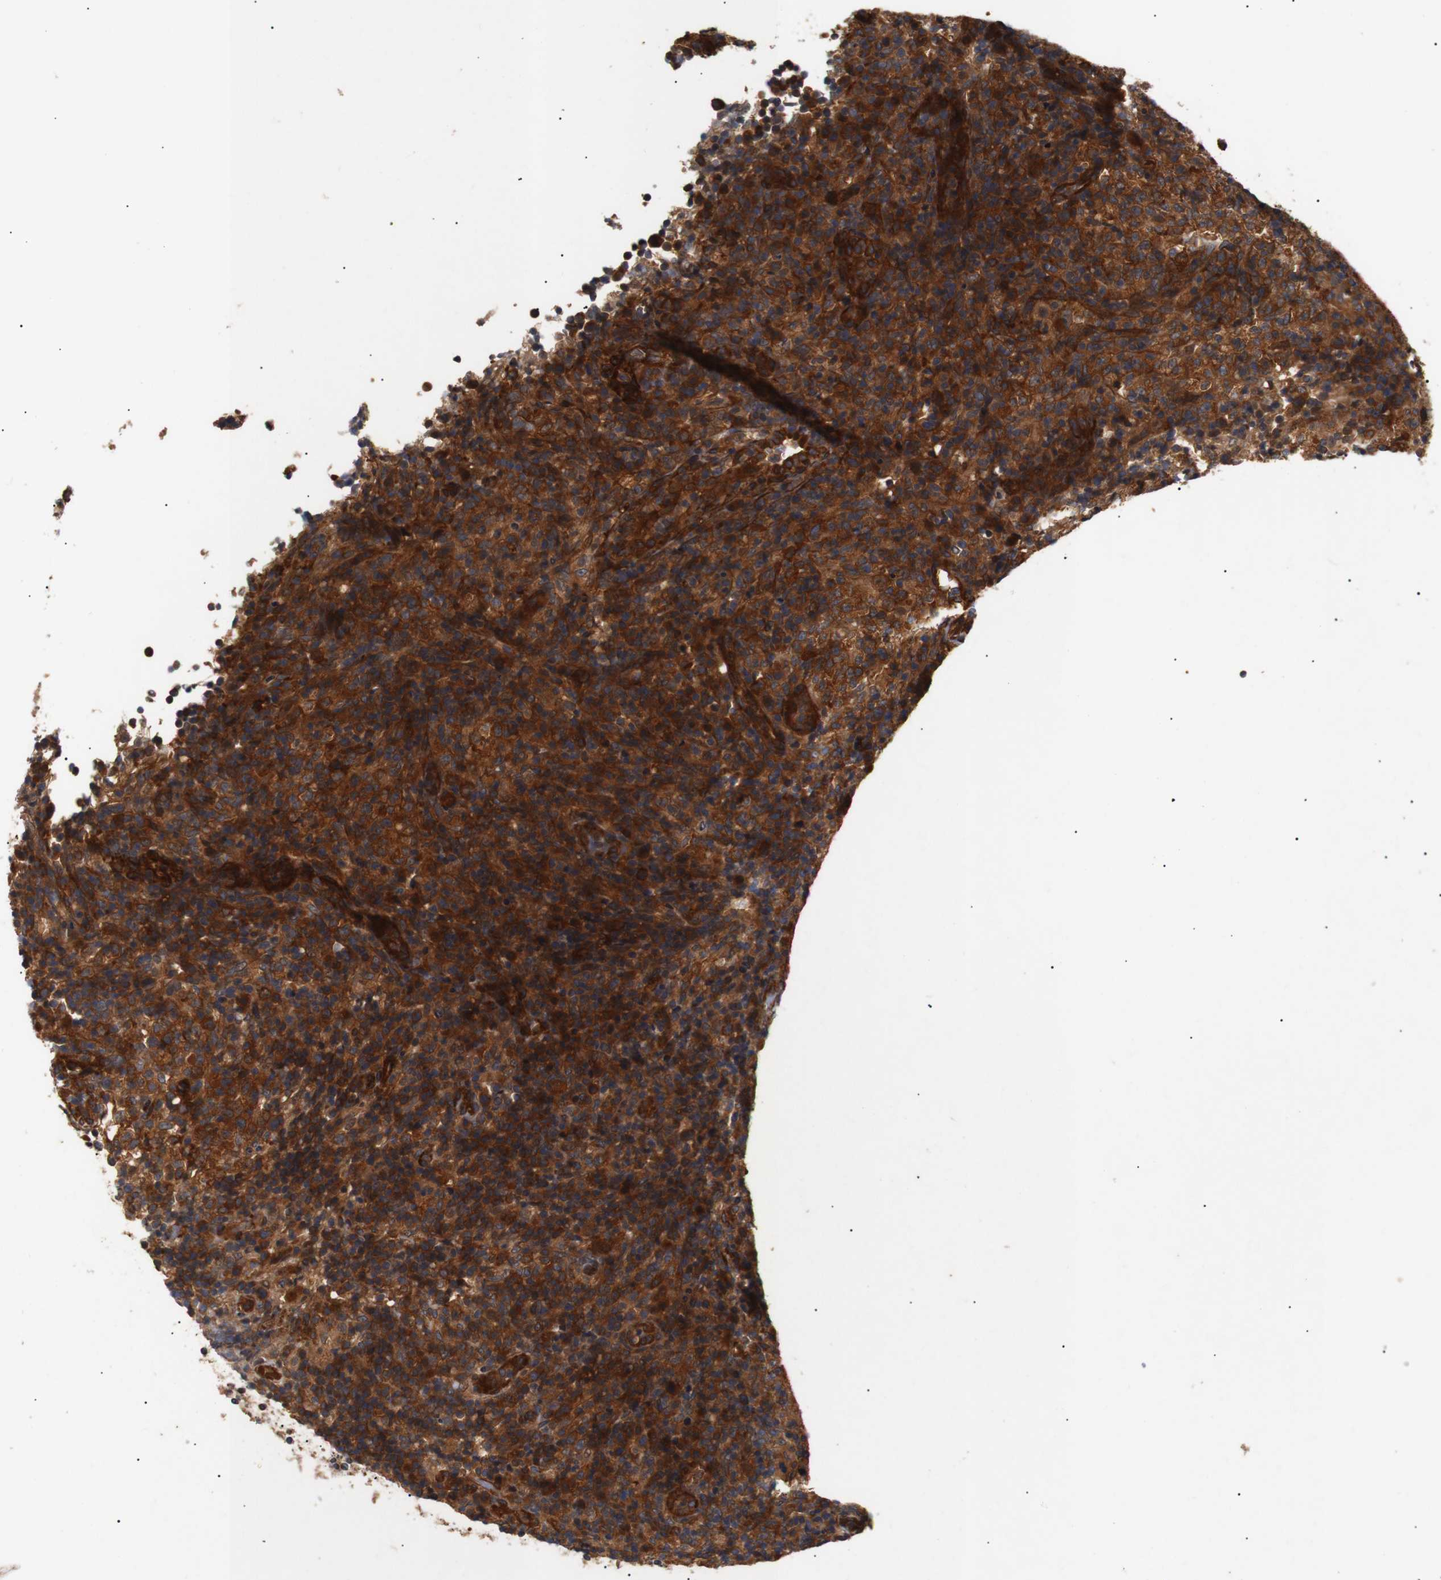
{"staining": {"intensity": "strong", "quantity": ">75%", "location": "cytoplasmic/membranous"}, "tissue": "lymphoma", "cell_type": "Tumor cells", "image_type": "cancer", "snomed": [{"axis": "morphology", "description": "Malignant lymphoma, non-Hodgkin's type, High grade"}, {"axis": "topography", "description": "Lymph node"}], "caption": "Immunohistochemistry (IHC) photomicrograph of neoplastic tissue: lymphoma stained using immunohistochemistry (IHC) reveals high levels of strong protein expression localized specifically in the cytoplasmic/membranous of tumor cells, appearing as a cytoplasmic/membranous brown color.", "gene": "PAWR", "patient": {"sex": "female", "age": 76}}